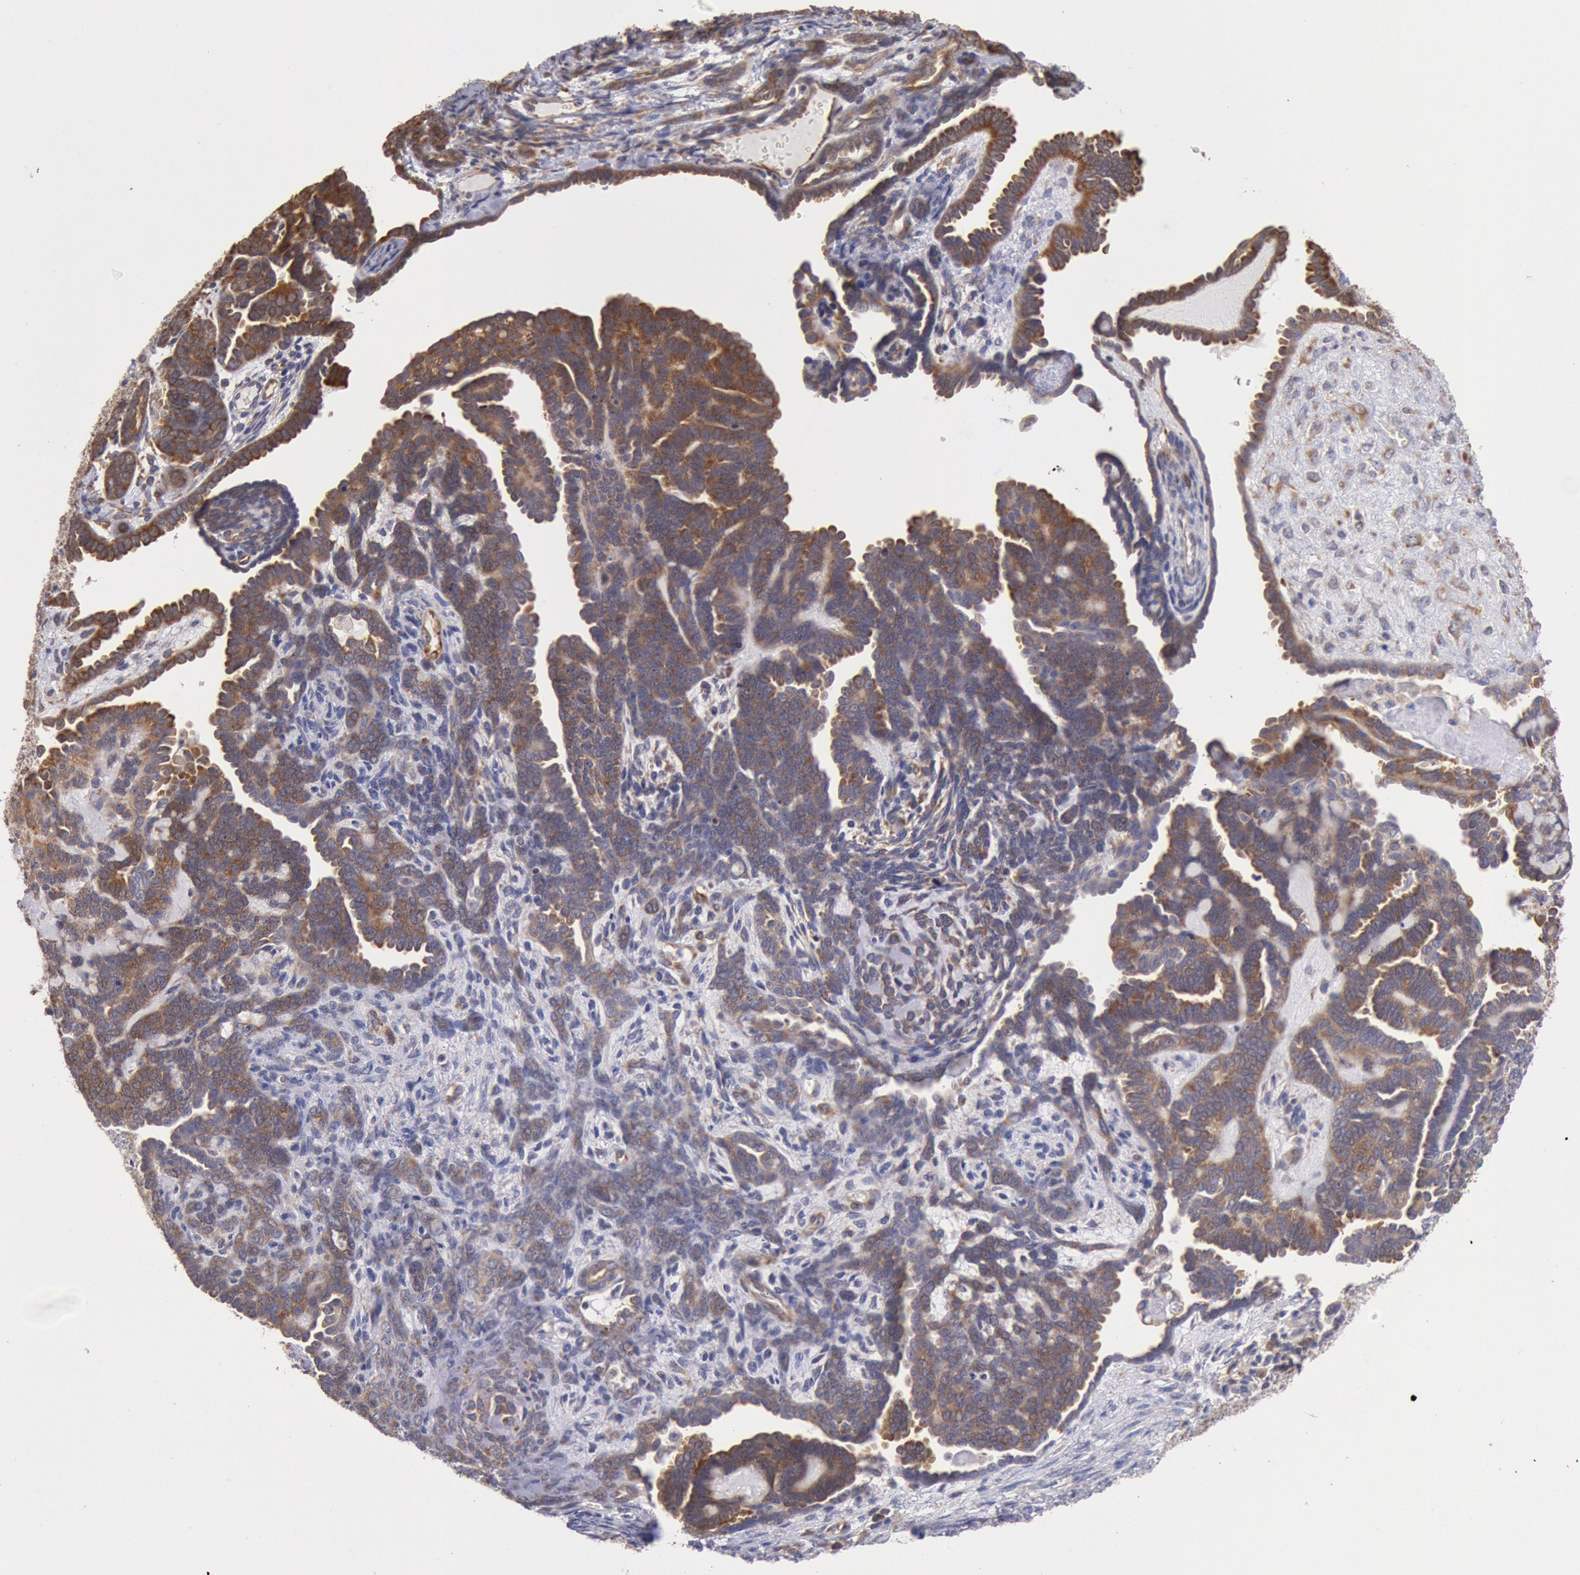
{"staining": {"intensity": "moderate", "quantity": ">75%", "location": "cytoplasmic/membranous"}, "tissue": "endometrial cancer", "cell_type": "Tumor cells", "image_type": "cancer", "snomed": [{"axis": "morphology", "description": "Neoplasm, malignant, NOS"}, {"axis": "topography", "description": "Endometrium"}], "caption": "This is a photomicrograph of immunohistochemistry staining of neoplasm (malignant) (endometrial), which shows moderate staining in the cytoplasmic/membranous of tumor cells.", "gene": "DRG1", "patient": {"sex": "female", "age": 74}}